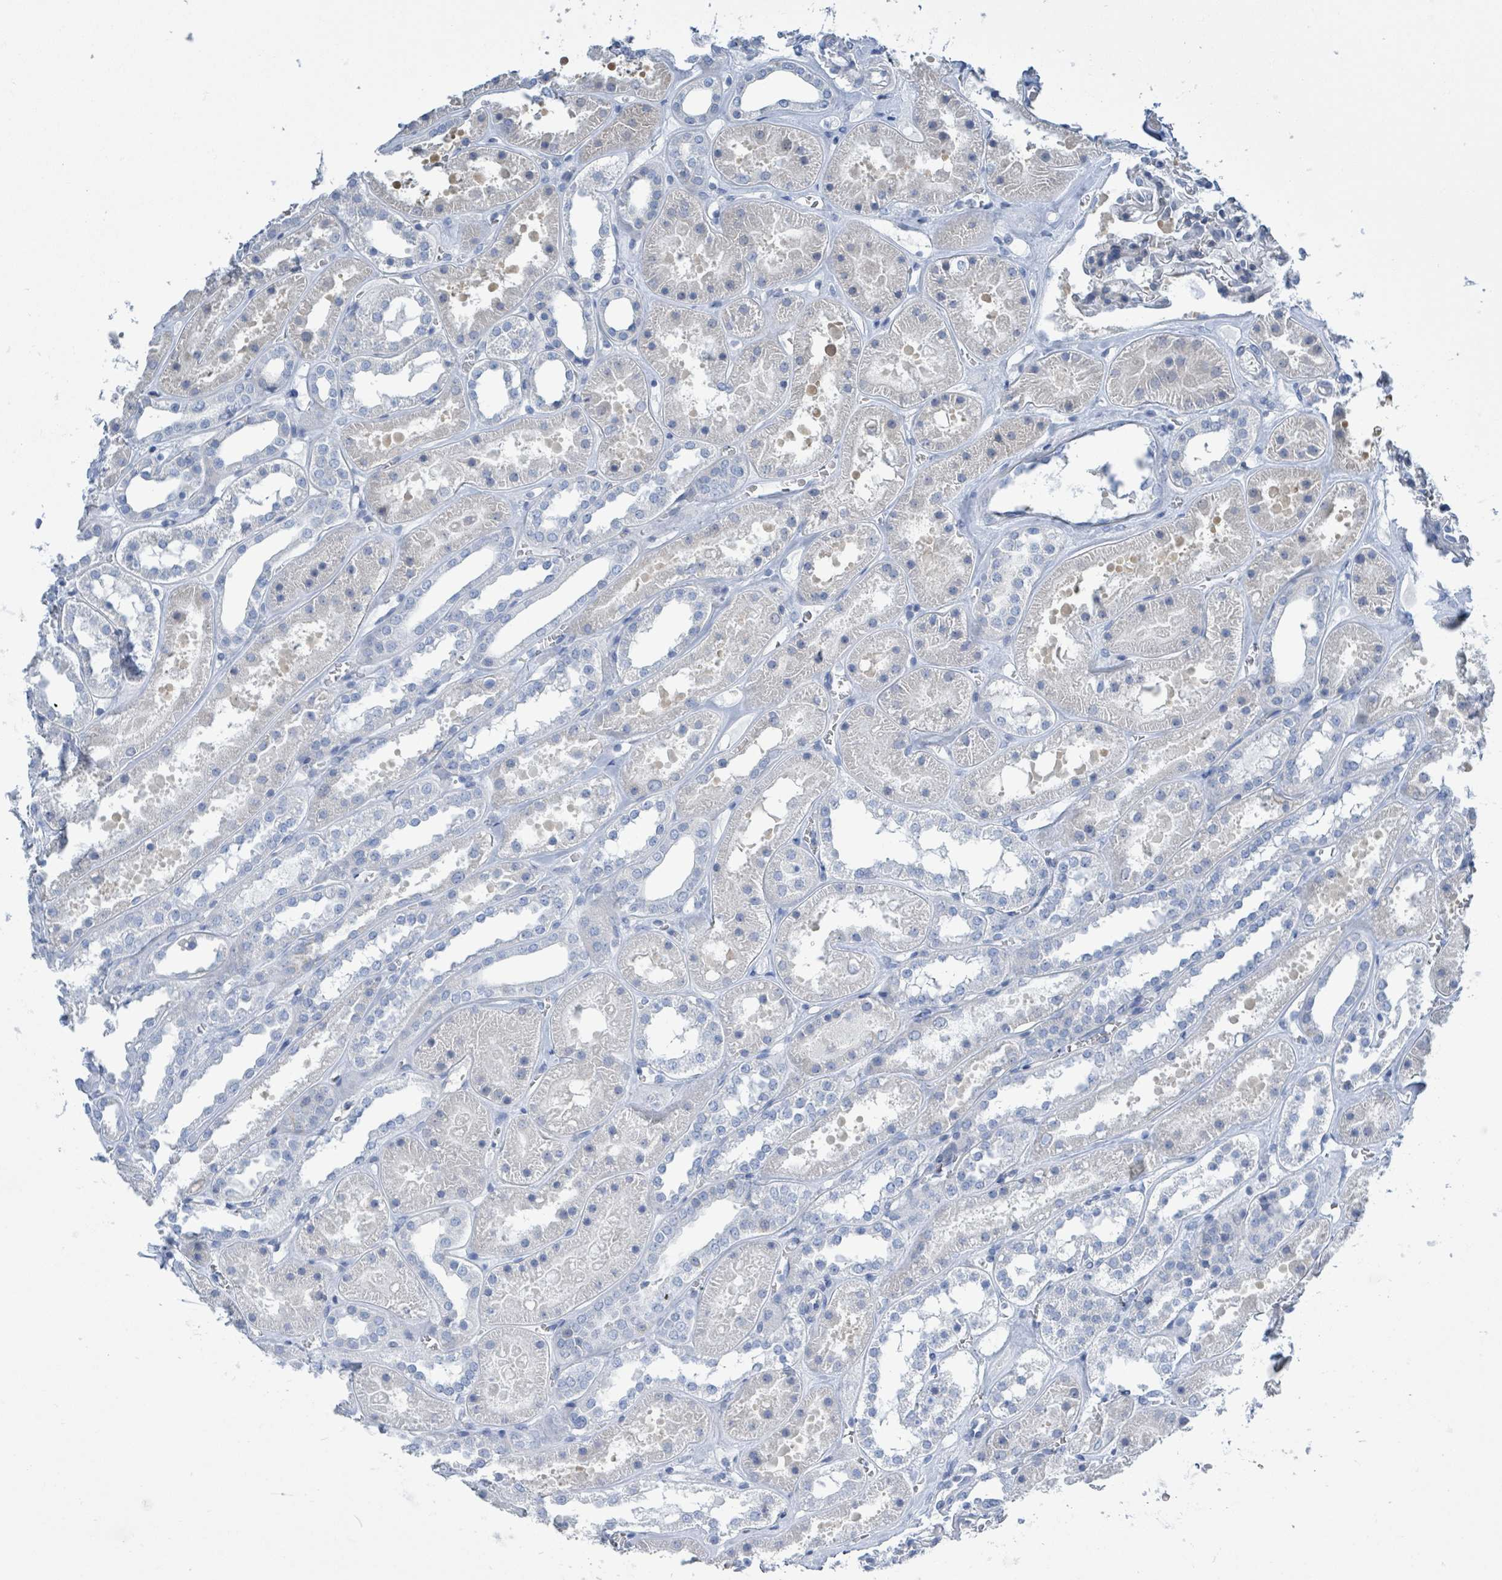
{"staining": {"intensity": "negative", "quantity": "none", "location": "none"}, "tissue": "kidney", "cell_type": "Cells in glomeruli", "image_type": "normal", "snomed": [{"axis": "morphology", "description": "Normal tissue, NOS"}, {"axis": "topography", "description": "Kidney"}], "caption": "Immunohistochemistry (IHC) photomicrograph of unremarkable kidney stained for a protein (brown), which demonstrates no expression in cells in glomeruli.", "gene": "DGKZ", "patient": {"sex": "female", "age": 41}}